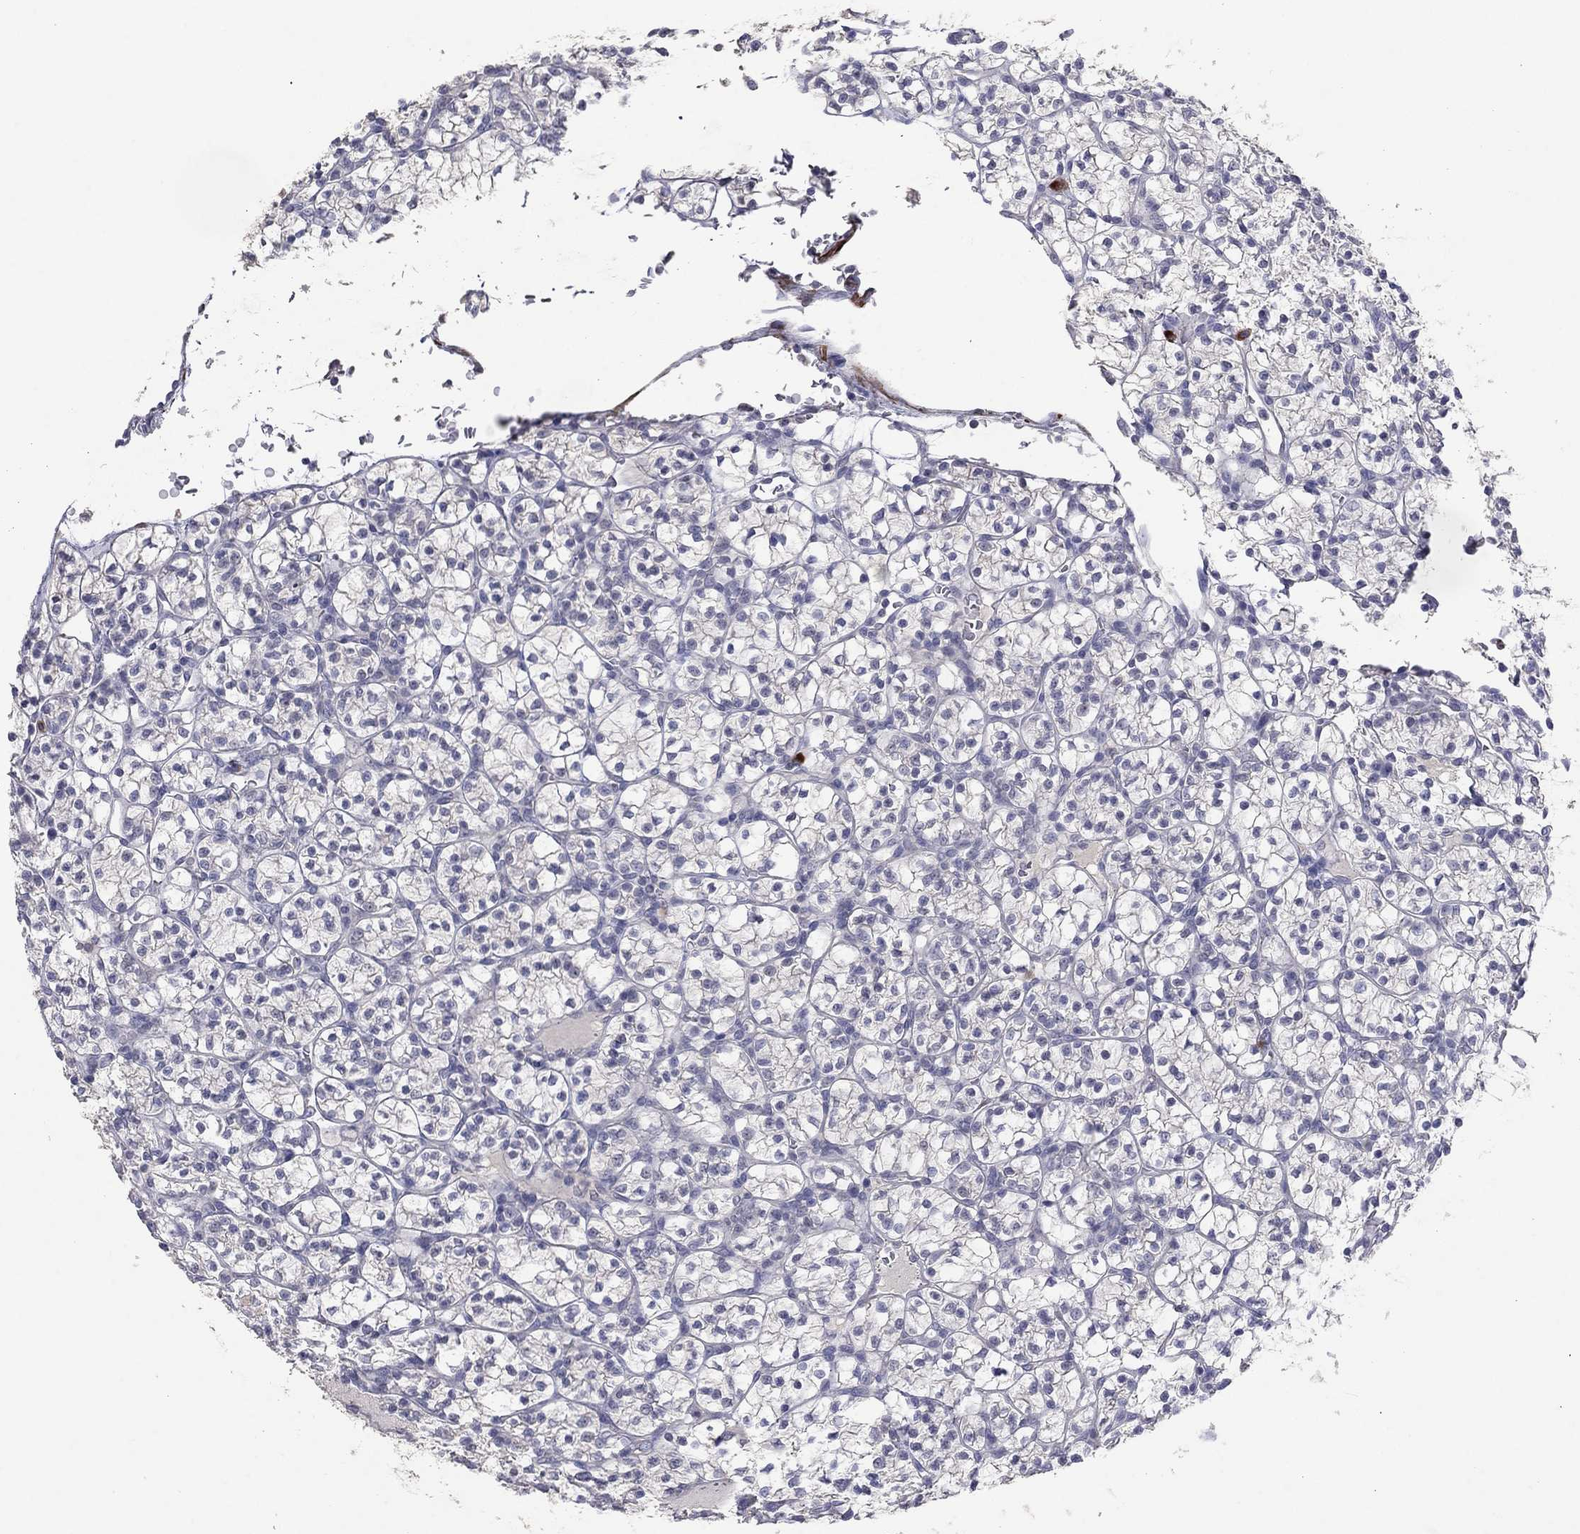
{"staining": {"intensity": "negative", "quantity": "none", "location": "none"}, "tissue": "renal cancer", "cell_type": "Tumor cells", "image_type": "cancer", "snomed": [{"axis": "morphology", "description": "Adenocarcinoma, NOS"}, {"axis": "topography", "description": "Kidney"}], "caption": "Tumor cells show no significant protein positivity in renal cancer.", "gene": "IP6K3", "patient": {"sex": "female", "age": 89}}